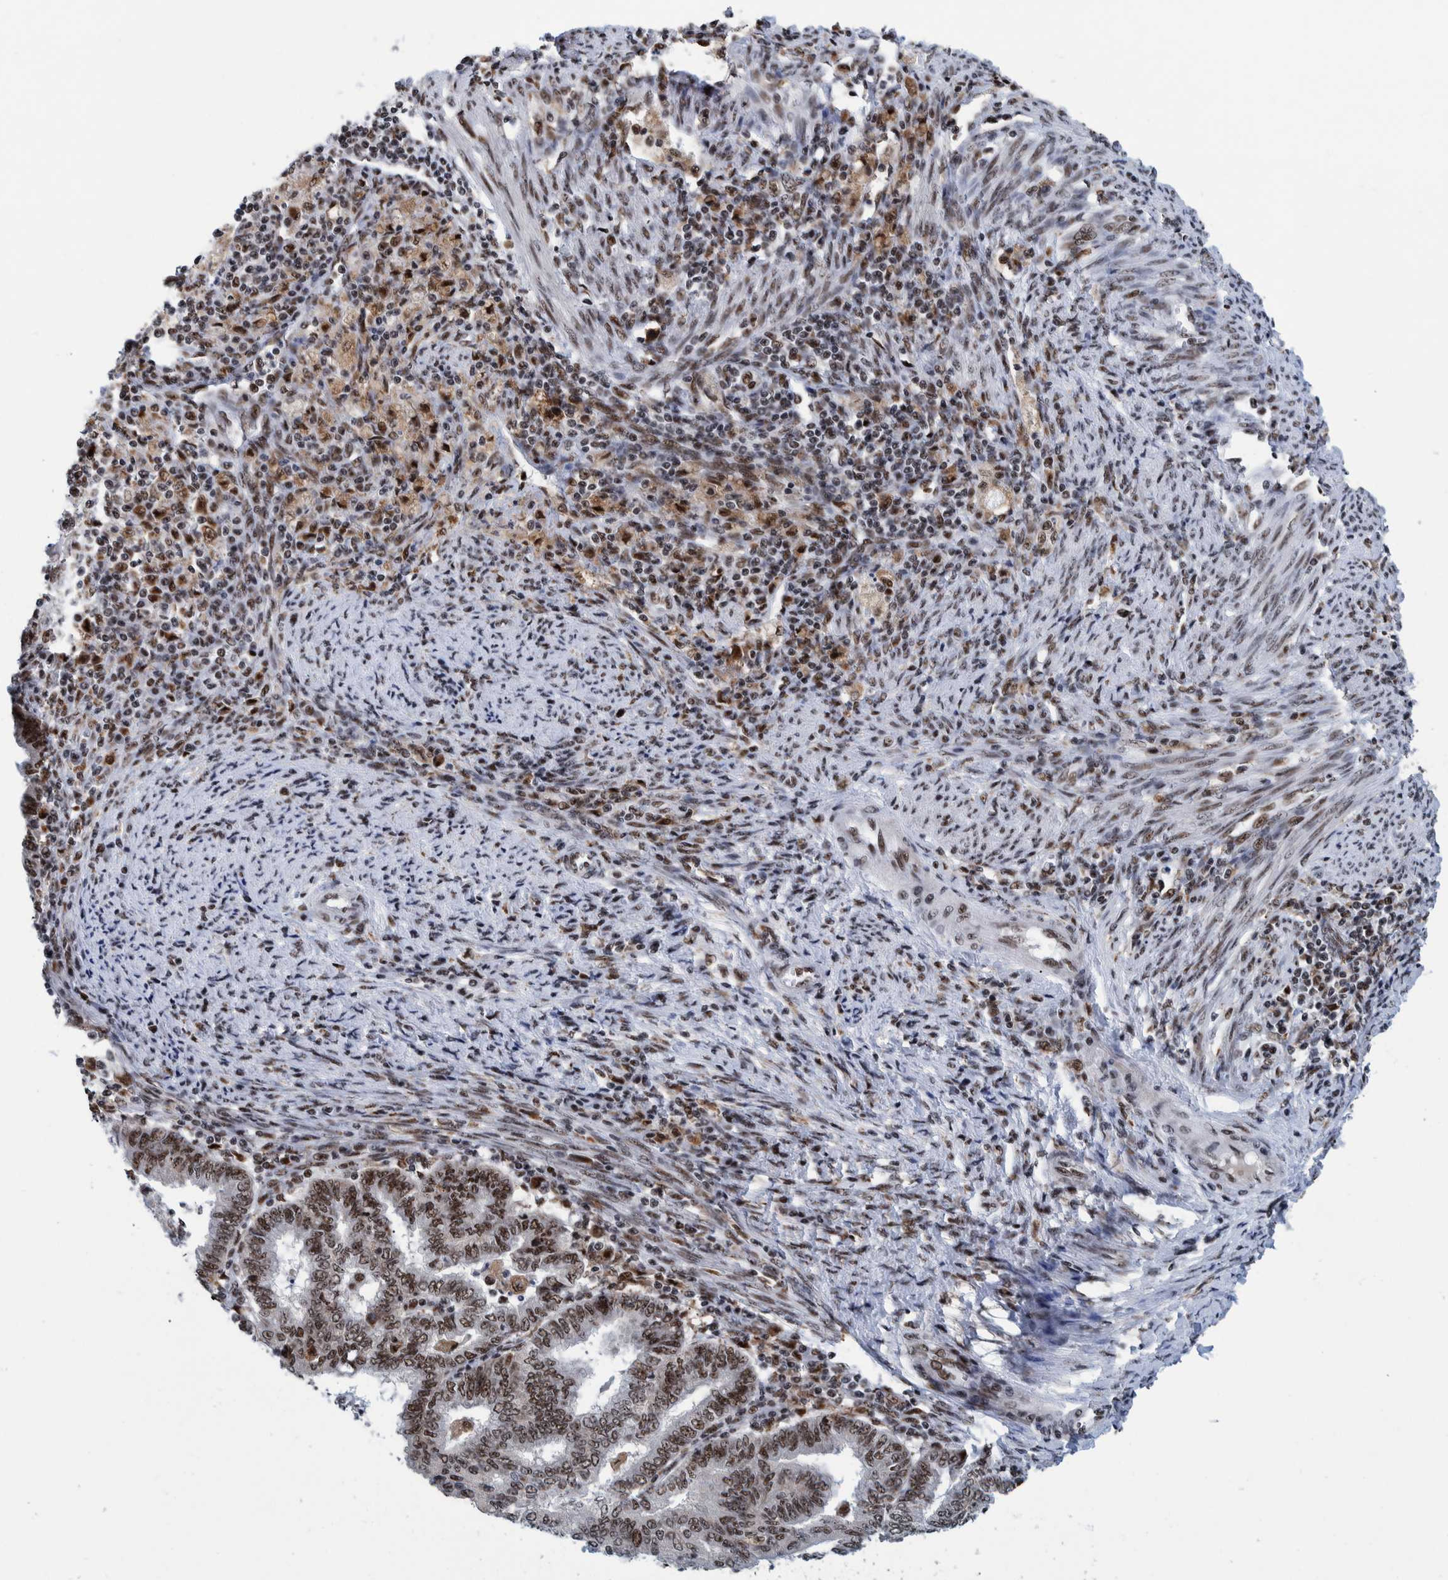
{"staining": {"intensity": "moderate", "quantity": ">75%", "location": "nuclear"}, "tissue": "endometrial cancer", "cell_type": "Tumor cells", "image_type": "cancer", "snomed": [{"axis": "morphology", "description": "Polyp, NOS"}, {"axis": "morphology", "description": "Adenocarcinoma, NOS"}, {"axis": "morphology", "description": "Adenoma, NOS"}, {"axis": "topography", "description": "Endometrium"}], "caption": "This is a micrograph of immunohistochemistry (IHC) staining of endometrial adenocarcinoma, which shows moderate staining in the nuclear of tumor cells.", "gene": "EFTUD2", "patient": {"sex": "female", "age": 79}}